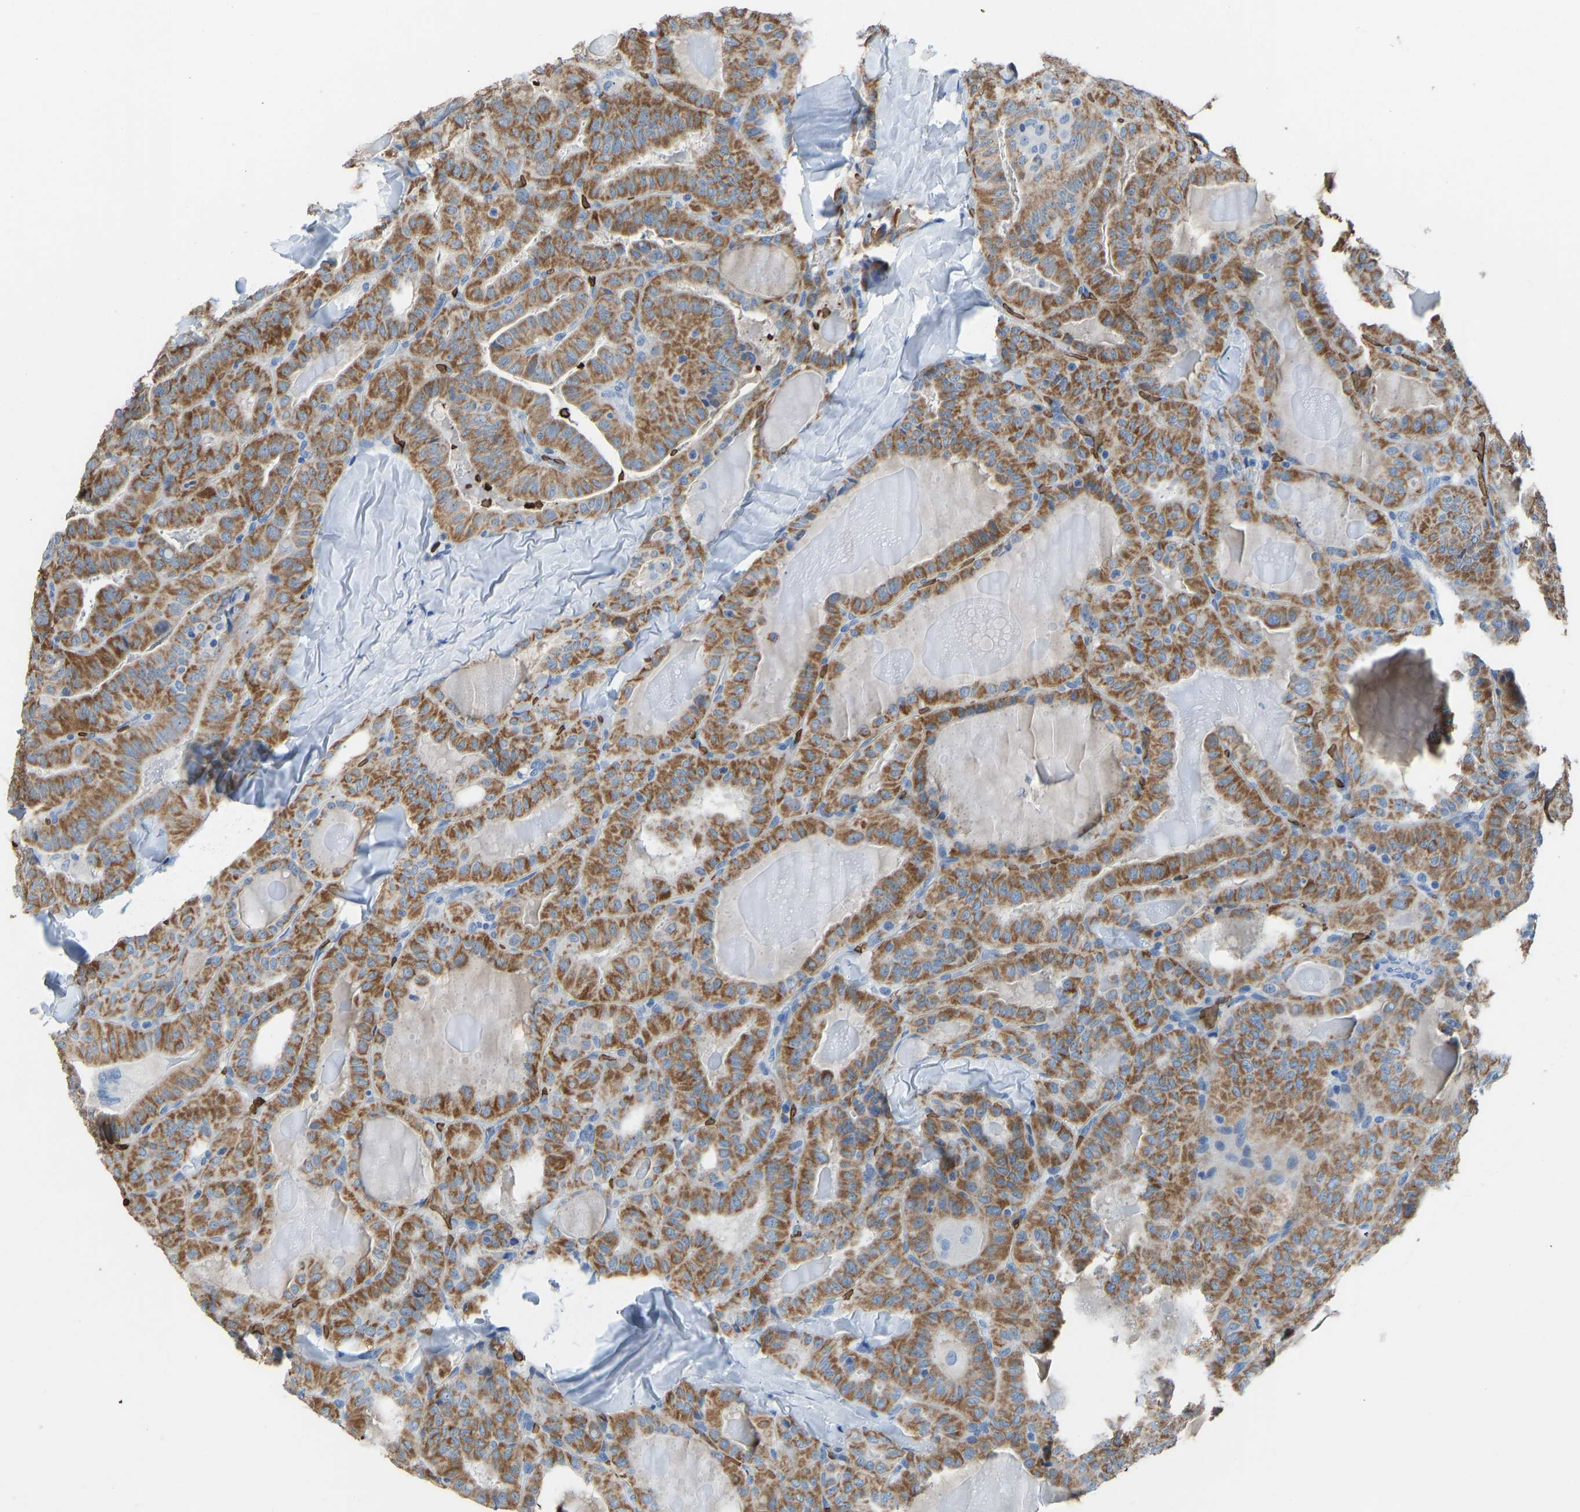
{"staining": {"intensity": "moderate", "quantity": ">75%", "location": "cytoplasmic/membranous"}, "tissue": "thyroid cancer", "cell_type": "Tumor cells", "image_type": "cancer", "snomed": [{"axis": "morphology", "description": "Papillary adenocarcinoma, NOS"}, {"axis": "topography", "description": "Thyroid gland"}], "caption": "IHC of thyroid cancer displays medium levels of moderate cytoplasmic/membranous staining in about >75% of tumor cells.", "gene": "PIGS", "patient": {"sex": "male", "age": 77}}